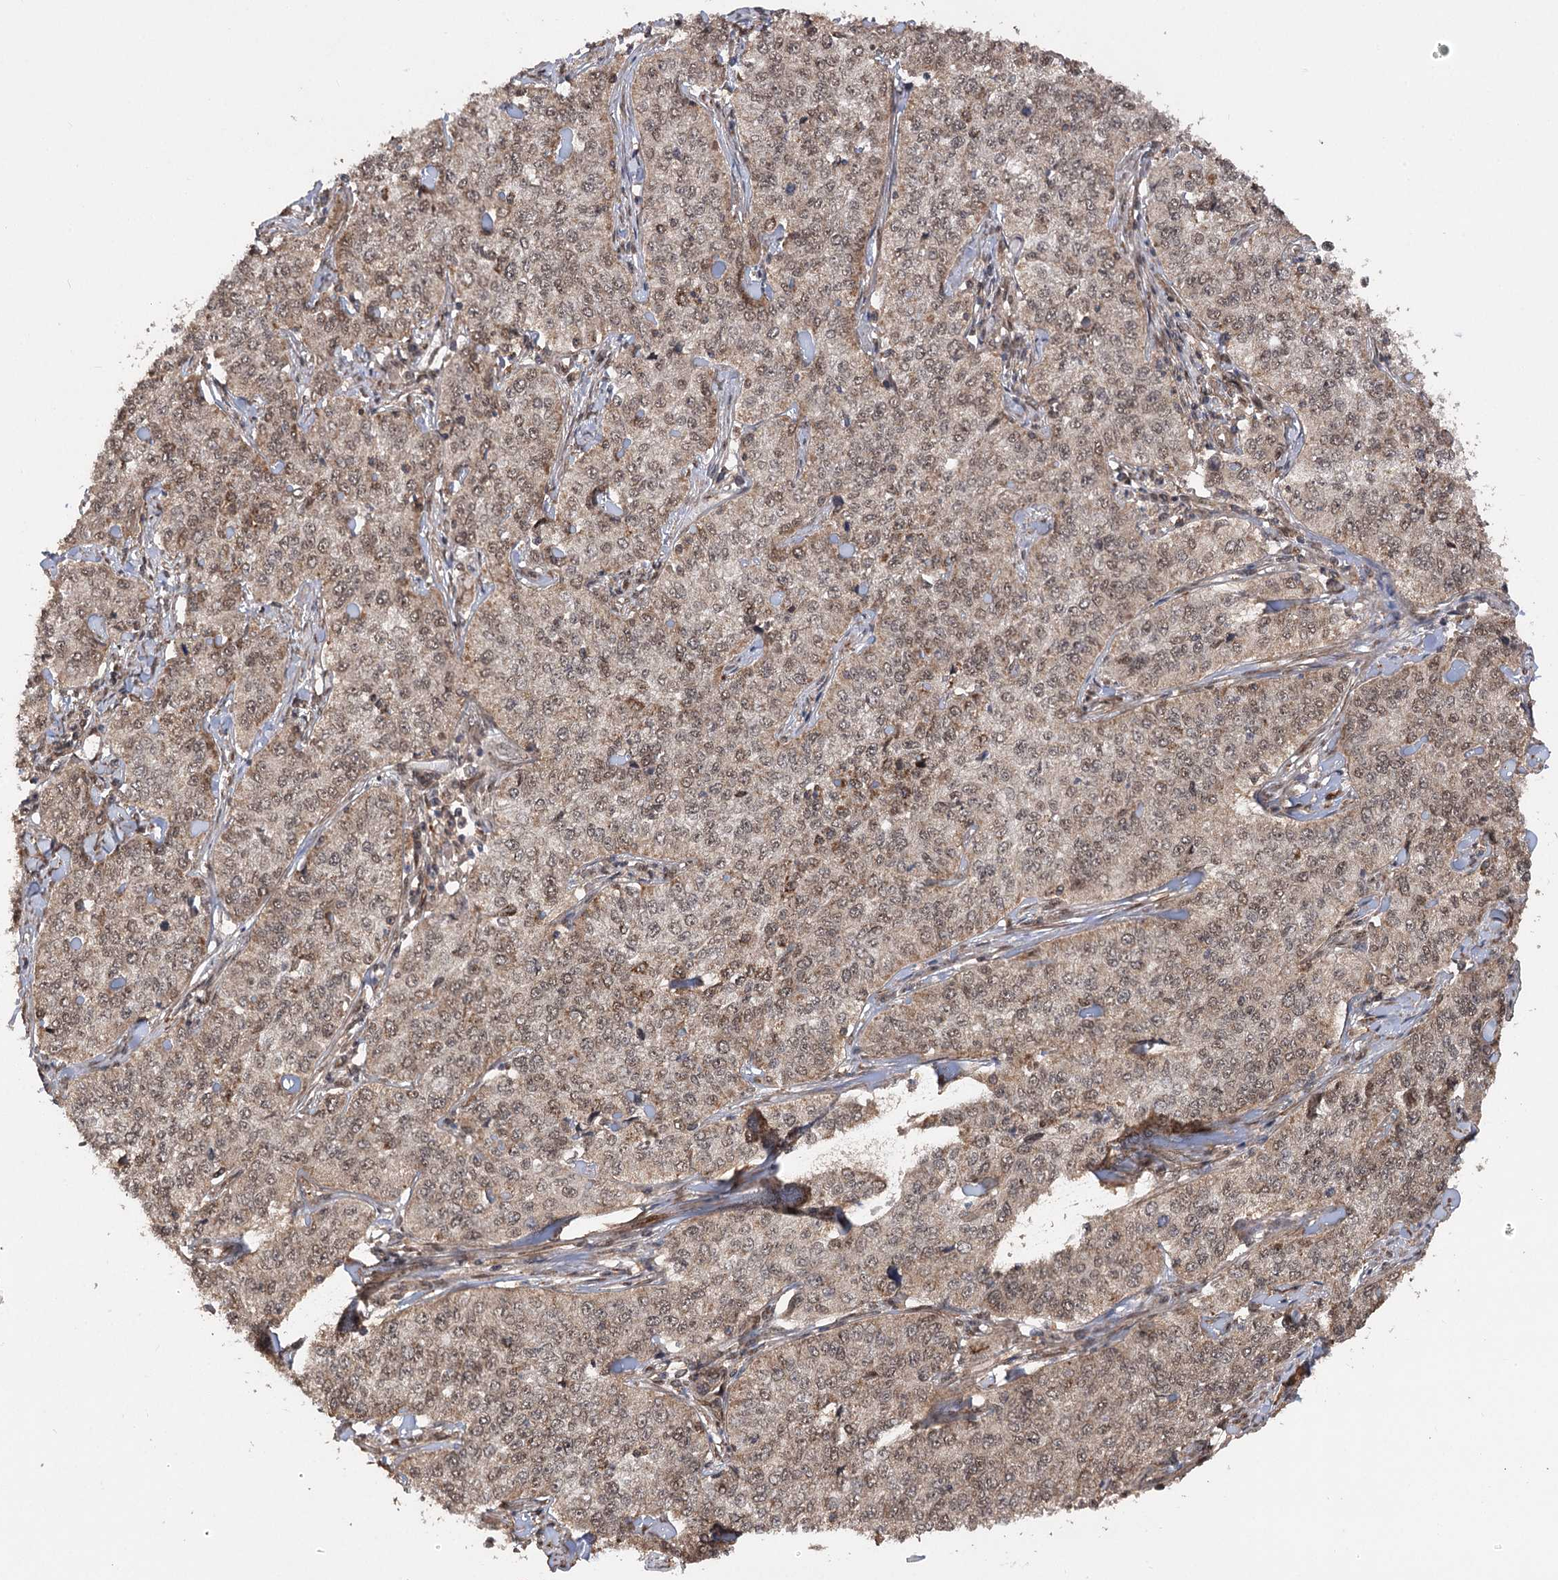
{"staining": {"intensity": "moderate", "quantity": ">75%", "location": "cytoplasmic/membranous,nuclear"}, "tissue": "cervical cancer", "cell_type": "Tumor cells", "image_type": "cancer", "snomed": [{"axis": "morphology", "description": "Squamous cell carcinoma, NOS"}, {"axis": "topography", "description": "Cervix"}], "caption": "Protein staining by immunohistochemistry demonstrates moderate cytoplasmic/membranous and nuclear expression in approximately >75% of tumor cells in cervical cancer. The staining was performed using DAB (3,3'-diaminobenzidine) to visualize the protein expression in brown, while the nuclei were stained in blue with hematoxylin (Magnification: 20x).", "gene": "TENM2", "patient": {"sex": "female", "age": 35}}